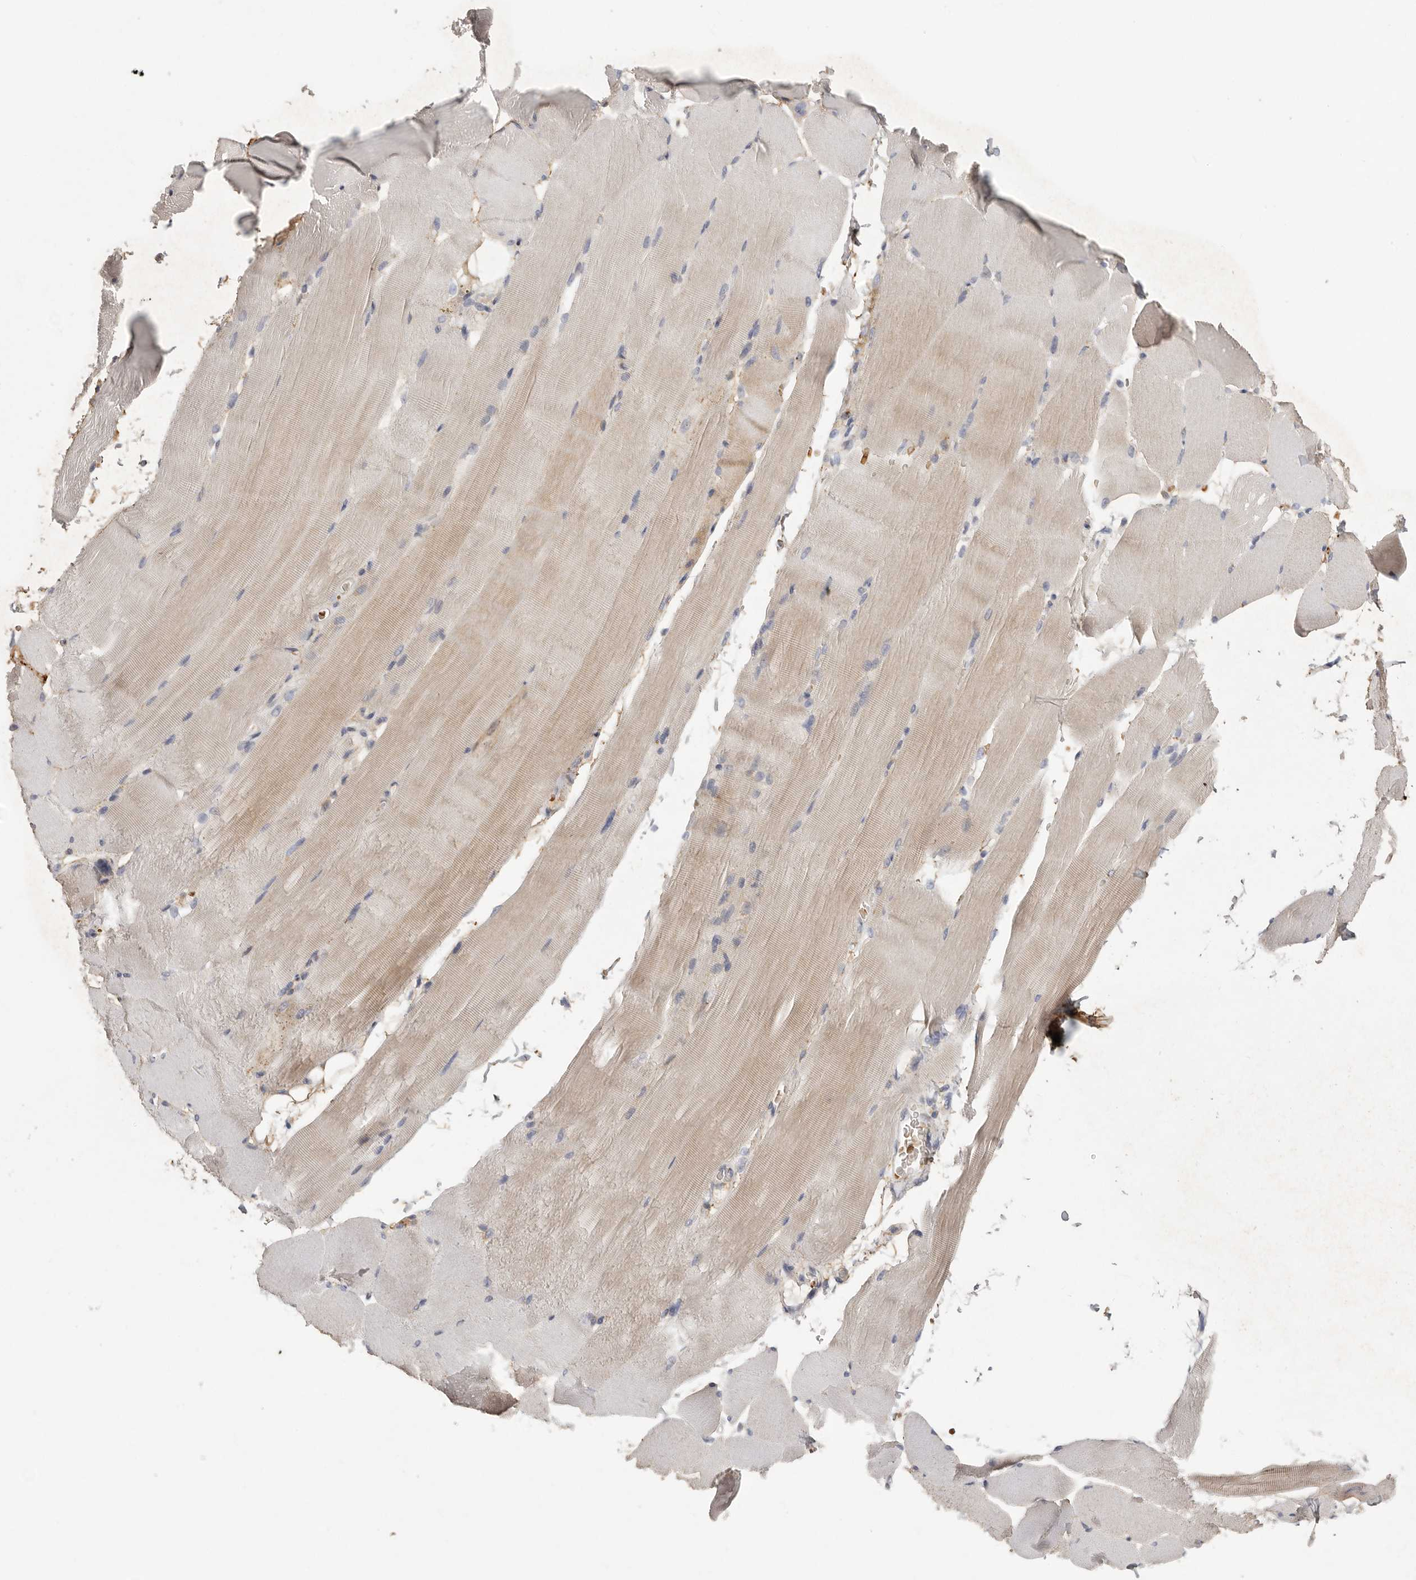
{"staining": {"intensity": "weak", "quantity": "25%-75%", "location": "cytoplasmic/membranous"}, "tissue": "skeletal muscle", "cell_type": "Myocytes", "image_type": "normal", "snomed": [{"axis": "morphology", "description": "Normal tissue, NOS"}, {"axis": "topography", "description": "Skeletal muscle"}, {"axis": "topography", "description": "Parathyroid gland"}], "caption": "High-magnification brightfield microscopy of normal skeletal muscle stained with DAB (3,3'-diaminobenzidine) (brown) and counterstained with hematoxylin (blue). myocytes exhibit weak cytoplasmic/membranous expression is present in approximately25%-75% of cells.", "gene": "CFAP298", "patient": {"sex": "female", "age": 37}}